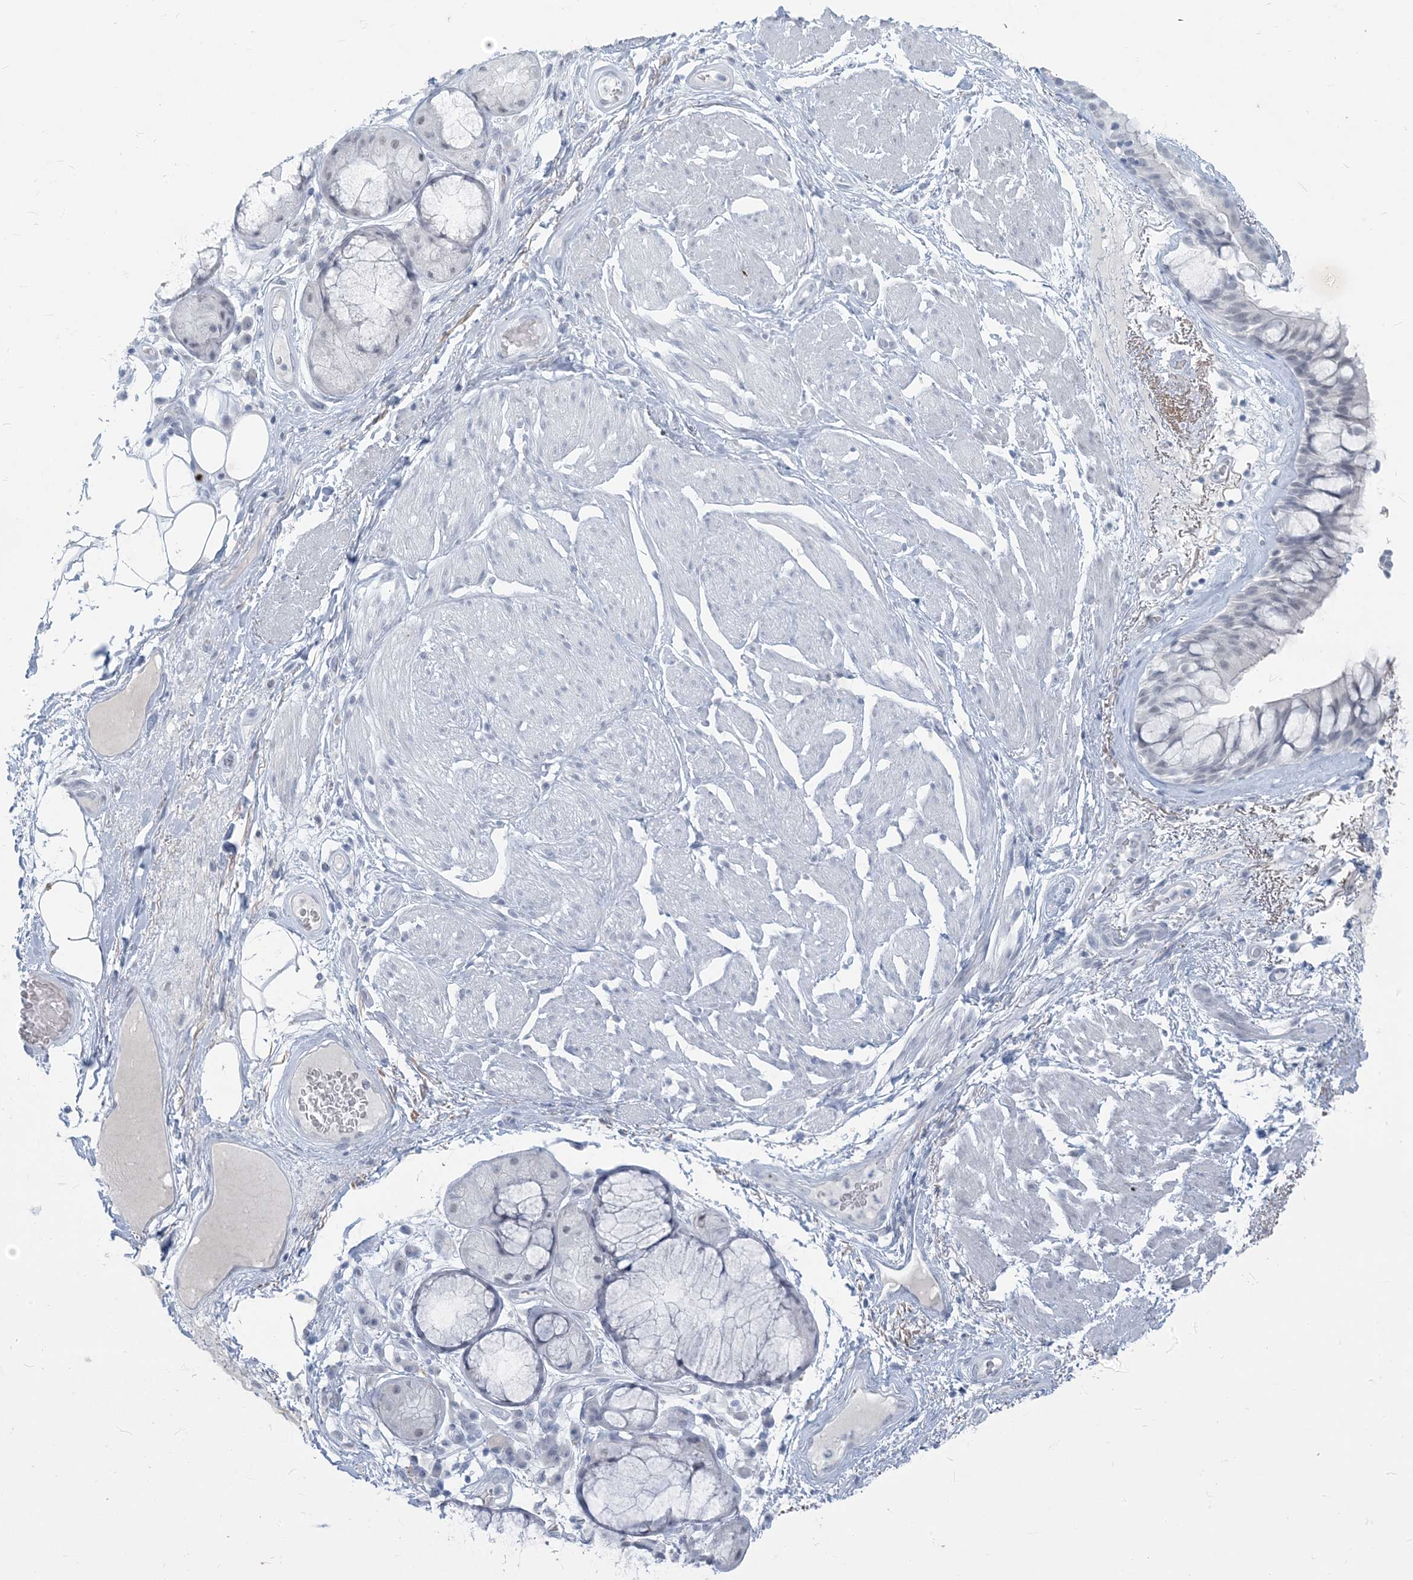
{"staining": {"intensity": "negative", "quantity": "none", "location": "none"}, "tissue": "adipose tissue", "cell_type": "Adipocytes", "image_type": "normal", "snomed": [{"axis": "morphology", "description": "Normal tissue, NOS"}, {"axis": "topography", "description": "Bronchus"}], "caption": "High magnification brightfield microscopy of unremarkable adipose tissue stained with DAB (3,3'-diaminobenzidine) (brown) and counterstained with hematoxylin (blue): adipocytes show no significant positivity. The staining was performed using DAB (3,3'-diaminobenzidine) to visualize the protein expression in brown, while the nuclei were stained in blue with hematoxylin (Magnification: 20x).", "gene": "SCML1", "patient": {"sex": "male", "age": 66}}